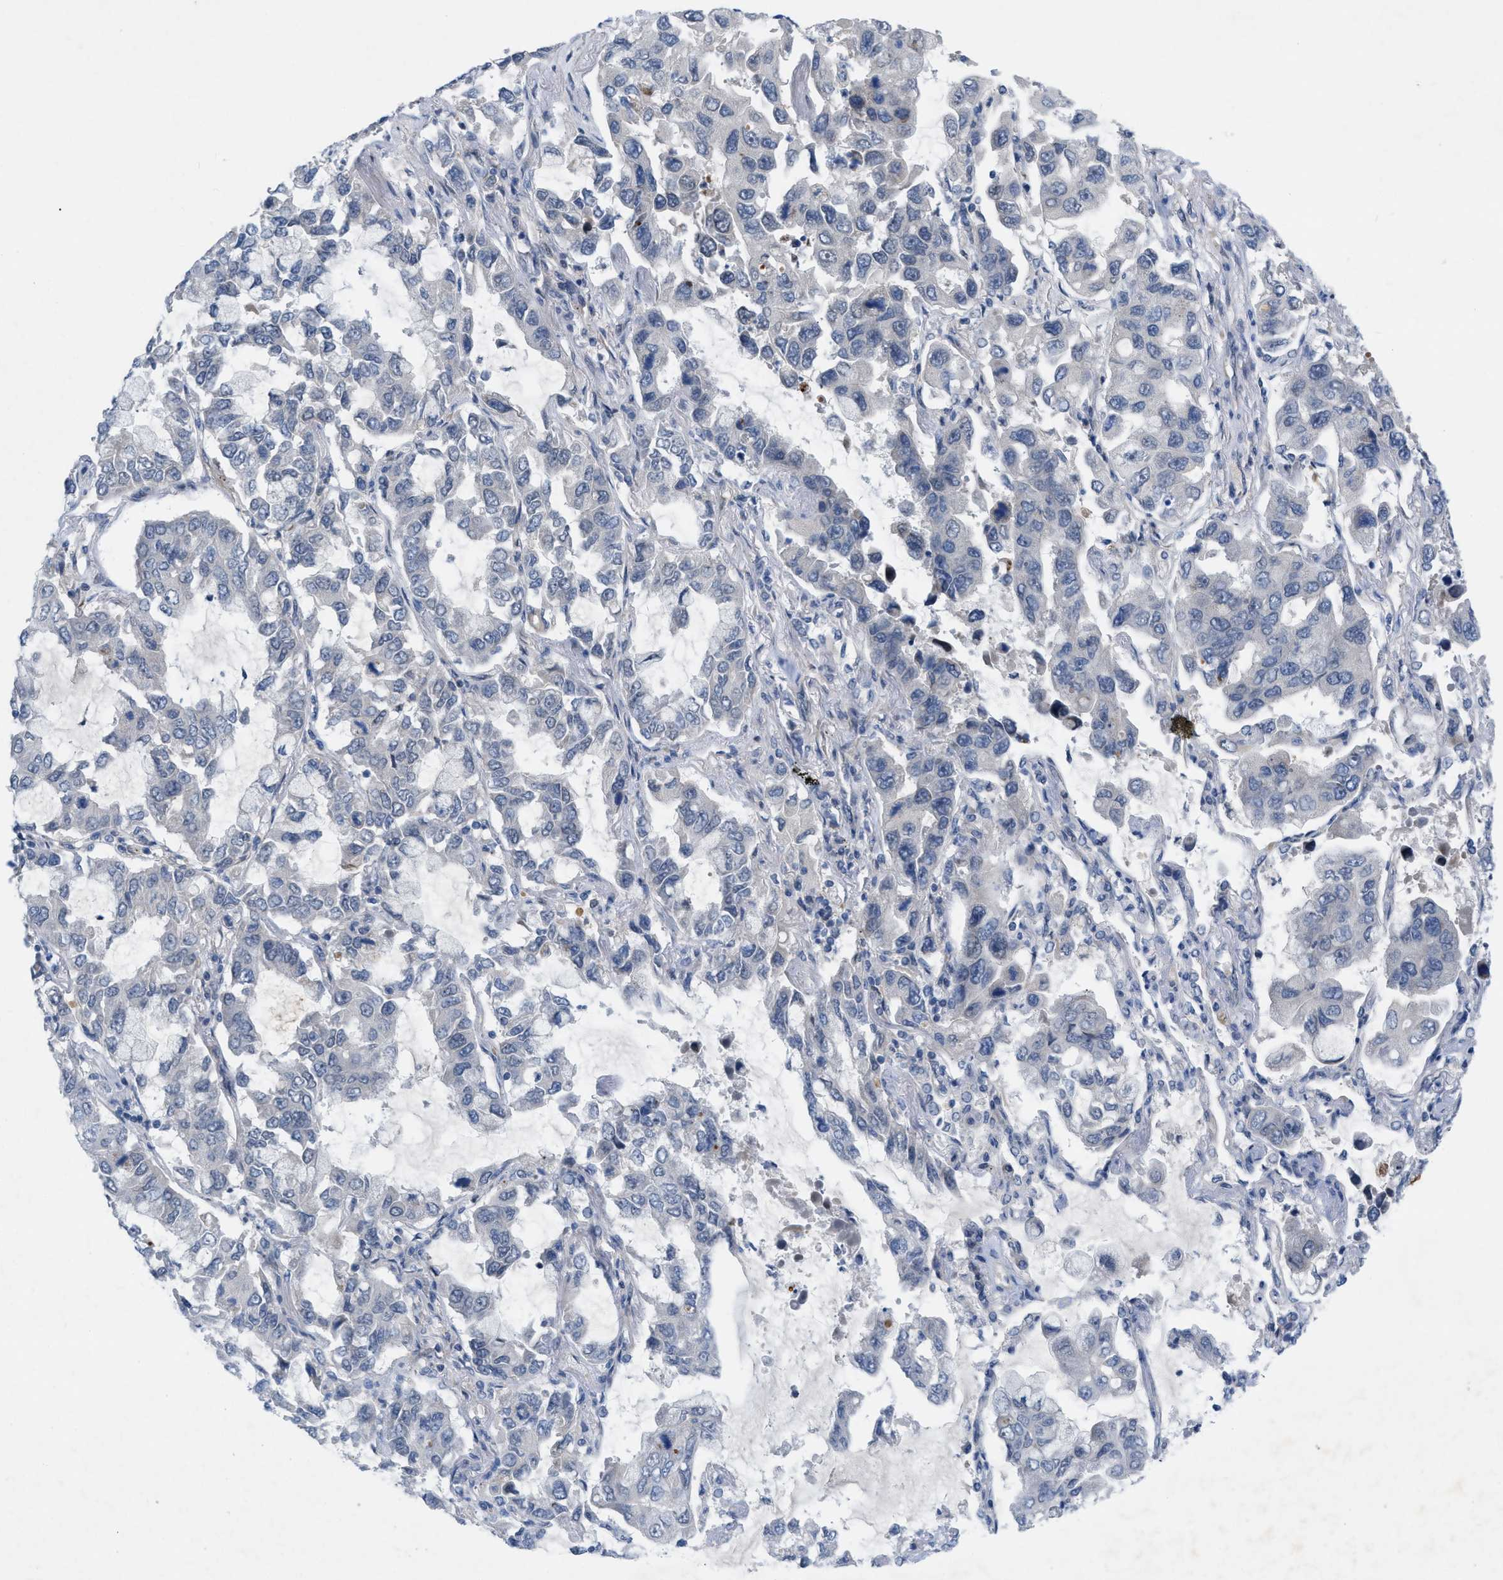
{"staining": {"intensity": "negative", "quantity": "none", "location": "none"}, "tissue": "lung cancer", "cell_type": "Tumor cells", "image_type": "cancer", "snomed": [{"axis": "morphology", "description": "Adenocarcinoma, NOS"}, {"axis": "topography", "description": "Lung"}], "caption": "Immunohistochemical staining of human lung cancer demonstrates no significant staining in tumor cells.", "gene": "NDEL1", "patient": {"sex": "male", "age": 64}}